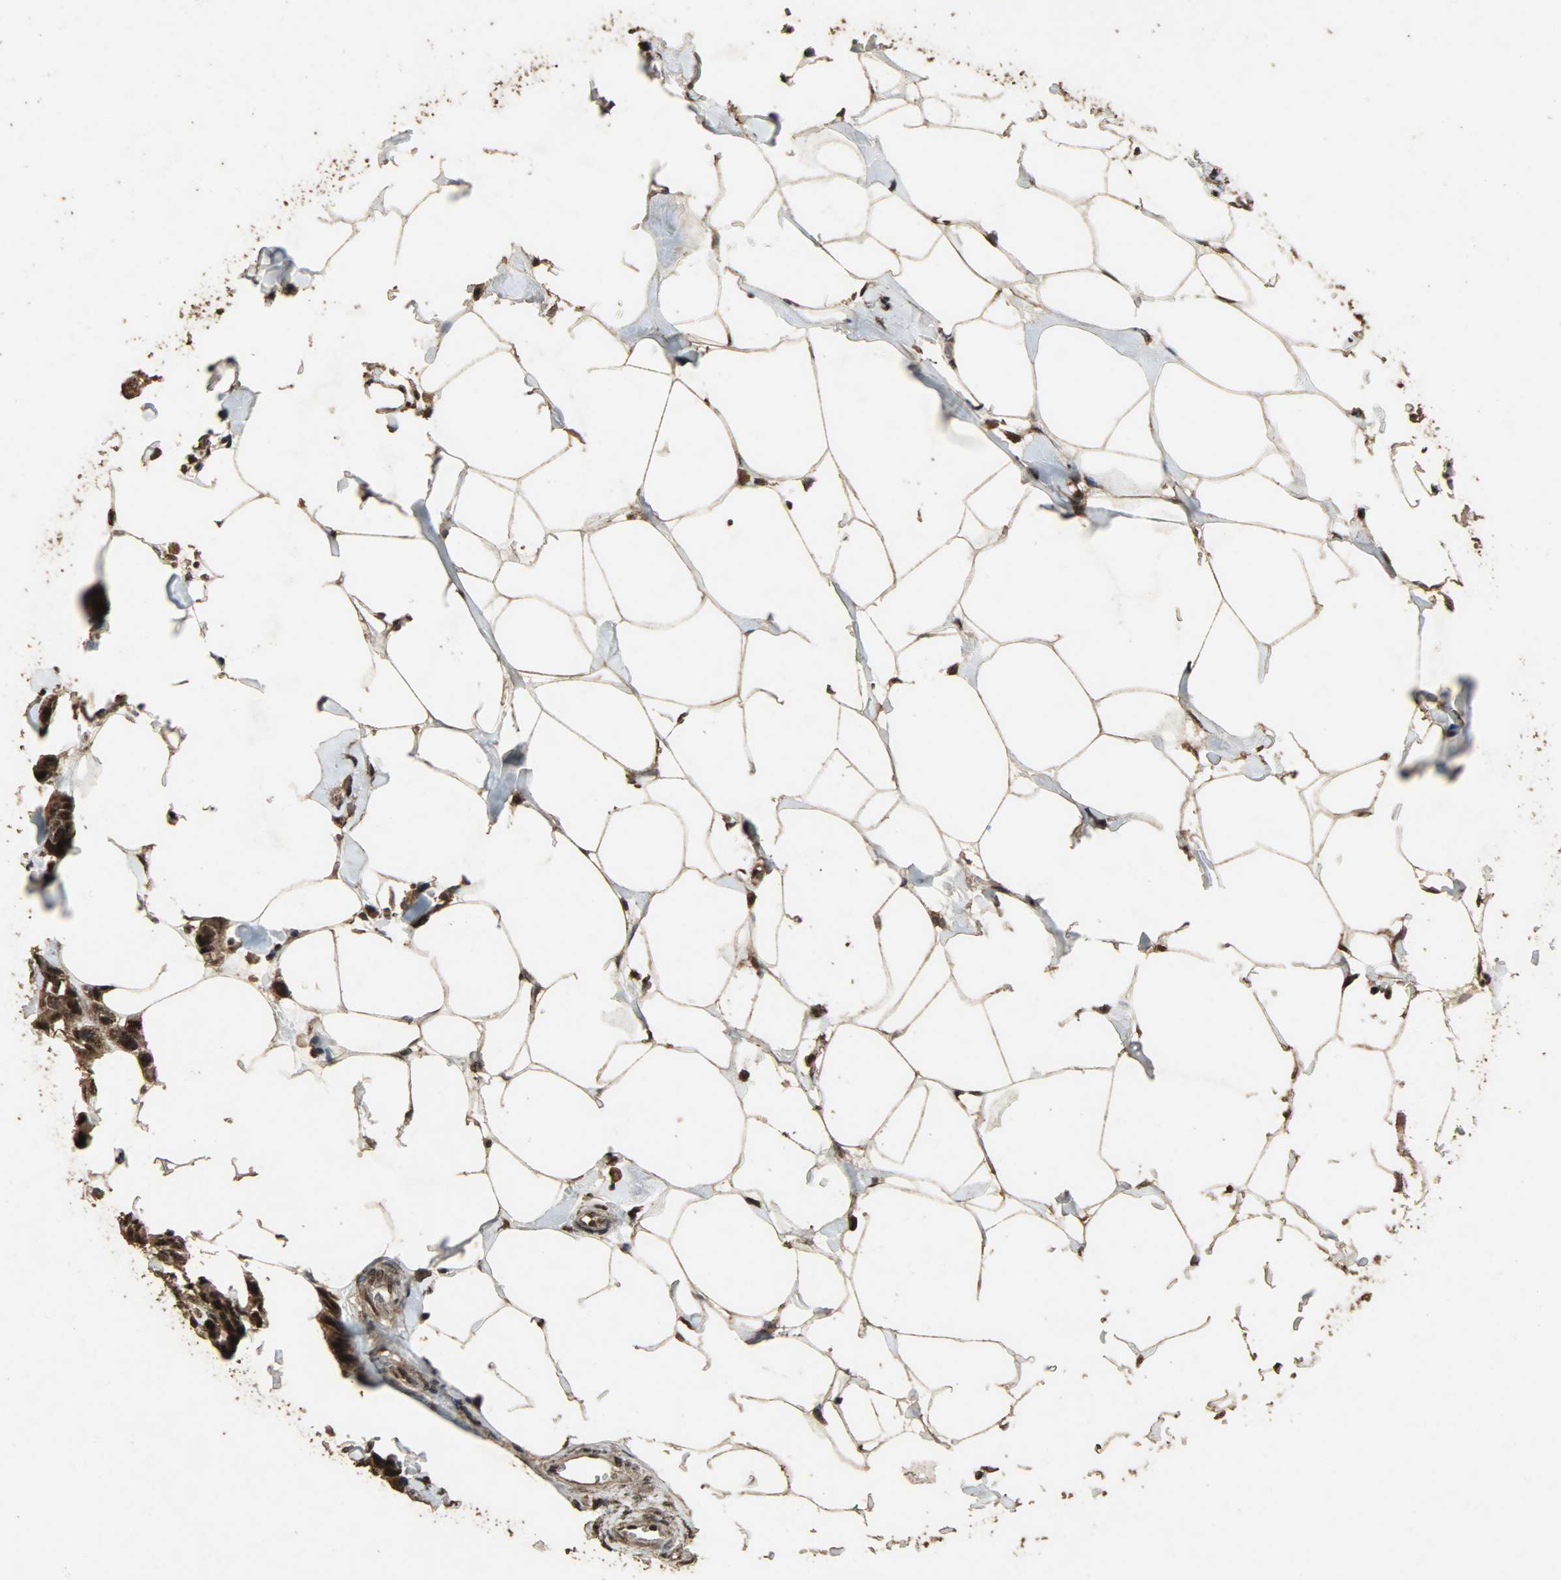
{"staining": {"intensity": "strong", "quantity": ">75%", "location": "cytoplasmic/membranous,nuclear"}, "tissue": "breast cancer", "cell_type": "Tumor cells", "image_type": "cancer", "snomed": [{"axis": "morphology", "description": "Normal tissue, NOS"}, {"axis": "morphology", "description": "Duct carcinoma"}, {"axis": "topography", "description": "Breast"}], "caption": "Brown immunohistochemical staining in breast intraductal carcinoma reveals strong cytoplasmic/membranous and nuclear expression in about >75% of tumor cells. Using DAB (brown) and hematoxylin (blue) stains, captured at high magnification using brightfield microscopy.", "gene": "CCNT2", "patient": {"sex": "female", "age": 50}}